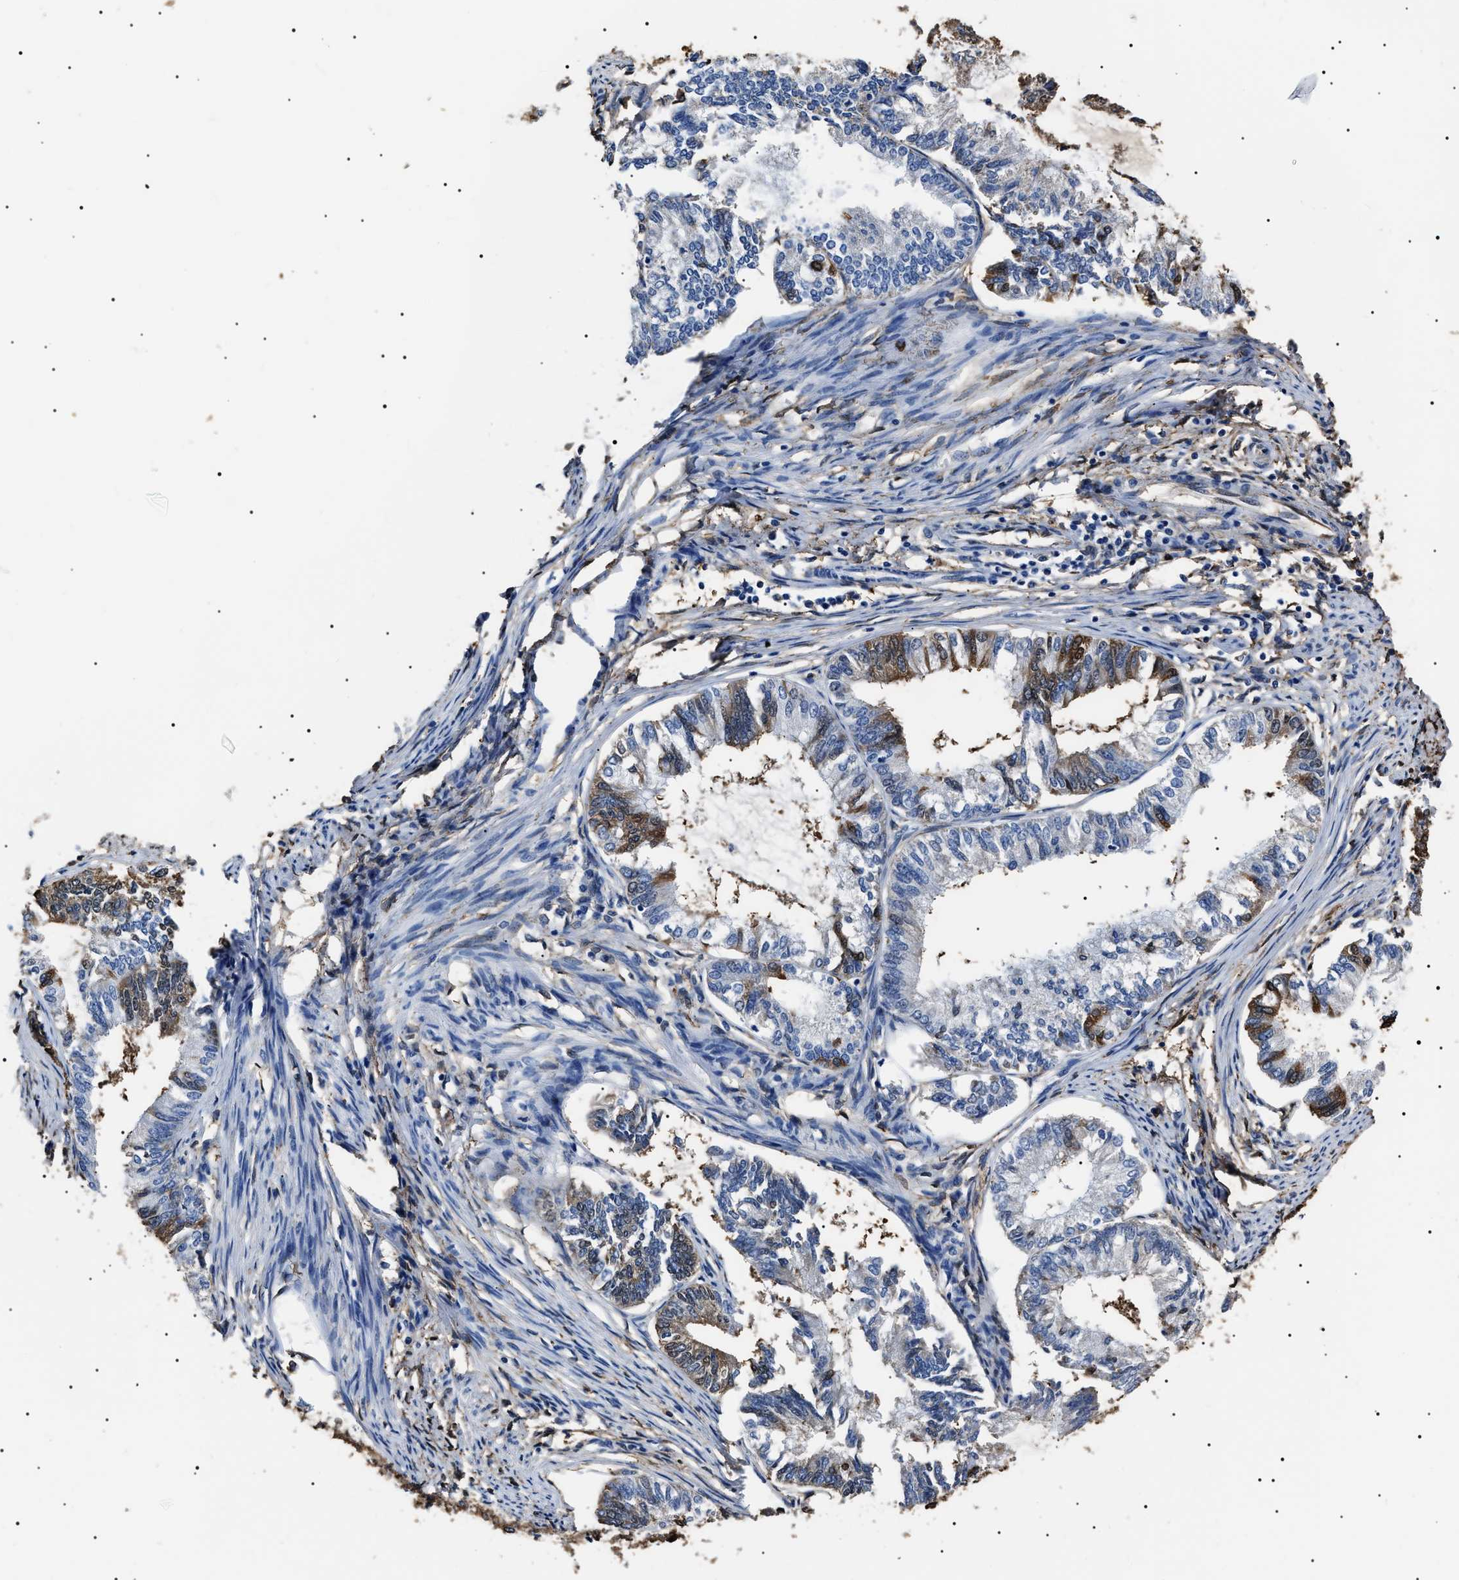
{"staining": {"intensity": "moderate", "quantity": "<25%", "location": "cytoplasmic/membranous"}, "tissue": "endometrial cancer", "cell_type": "Tumor cells", "image_type": "cancer", "snomed": [{"axis": "morphology", "description": "Adenocarcinoma, NOS"}, {"axis": "topography", "description": "Endometrium"}], "caption": "High-magnification brightfield microscopy of adenocarcinoma (endometrial) stained with DAB (brown) and counterstained with hematoxylin (blue). tumor cells exhibit moderate cytoplasmic/membranous staining is appreciated in approximately<25% of cells.", "gene": "ALDH1A1", "patient": {"sex": "female", "age": 86}}